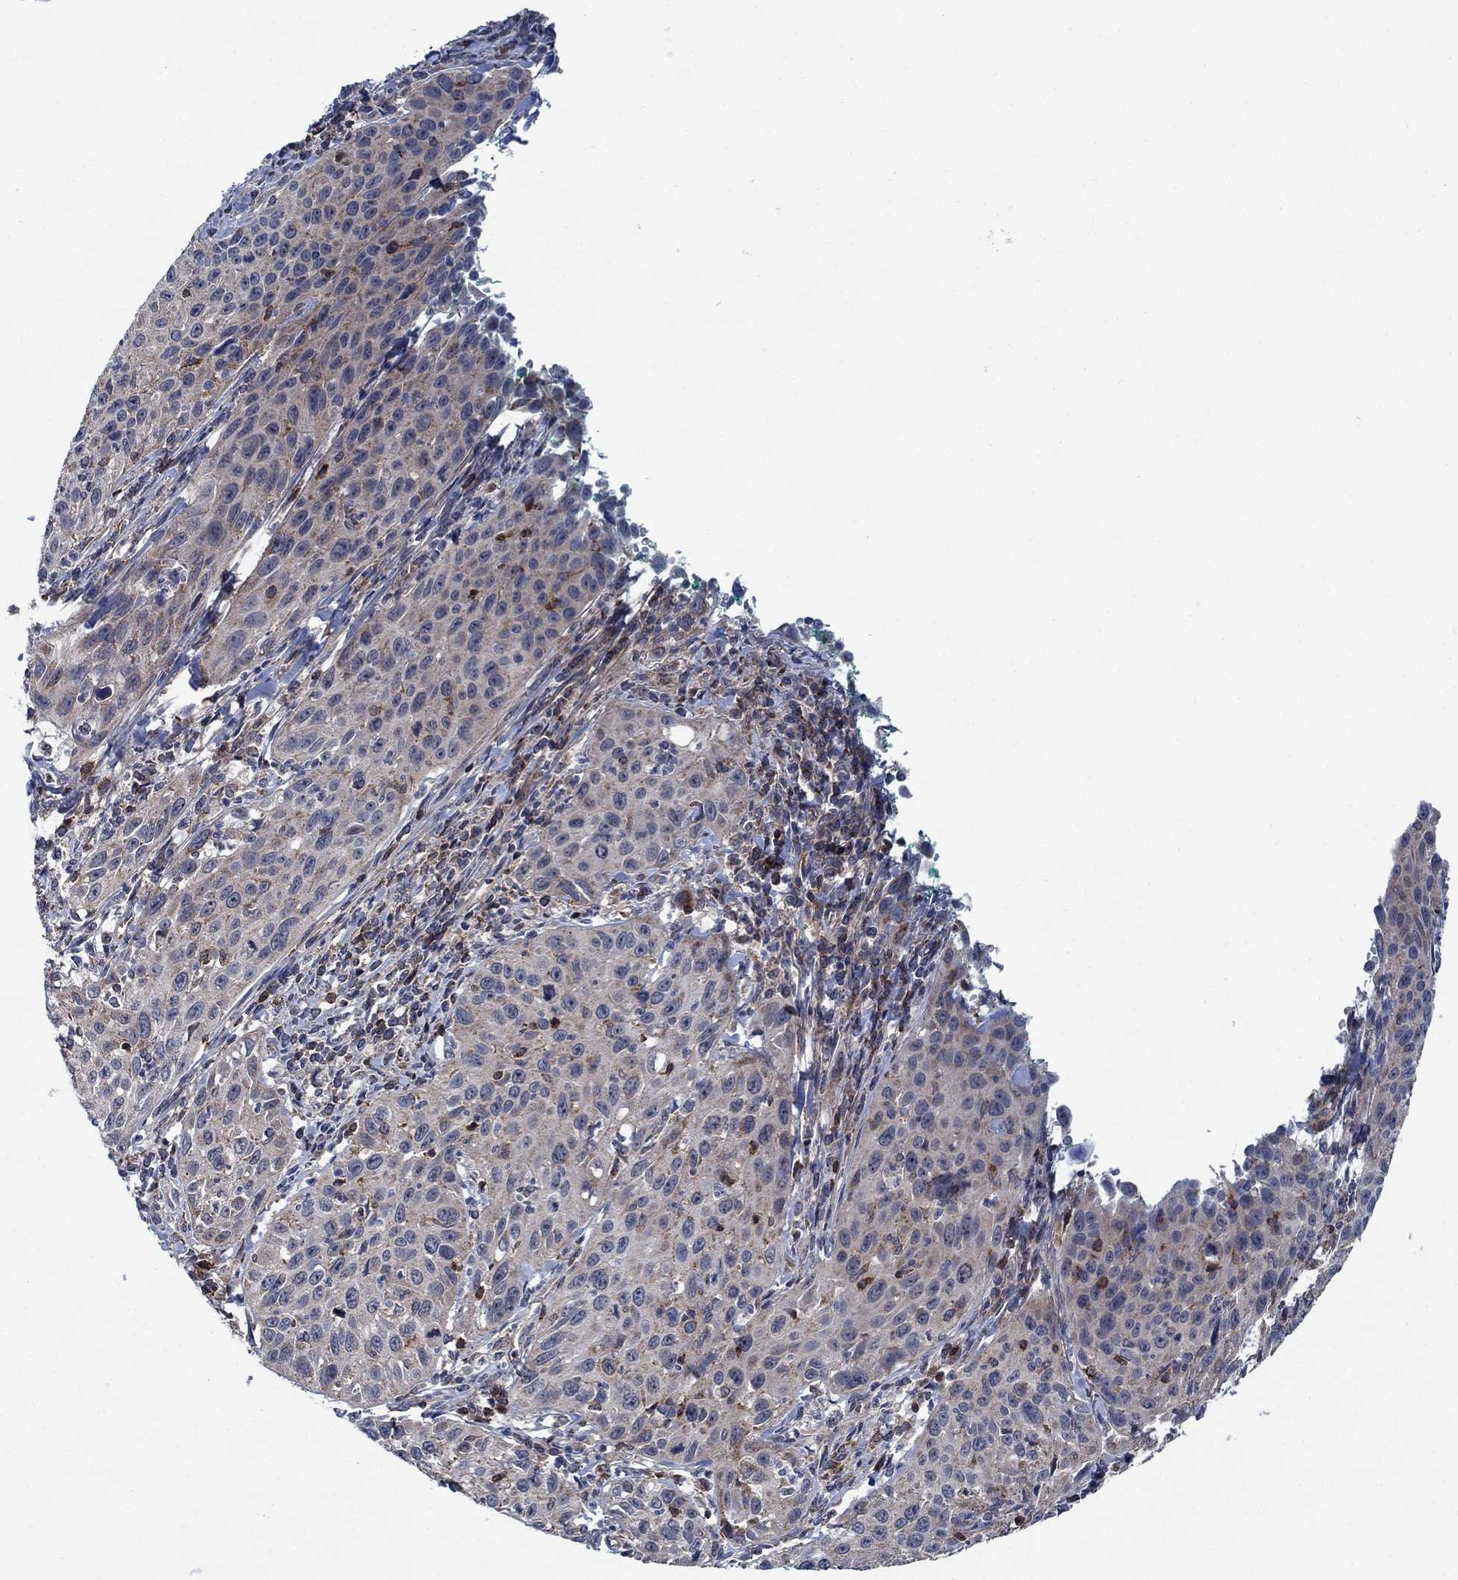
{"staining": {"intensity": "weak", "quantity": "25%-75%", "location": "cytoplasmic/membranous"}, "tissue": "cervical cancer", "cell_type": "Tumor cells", "image_type": "cancer", "snomed": [{"axis": "morphology", "description": "Squamous cell carcinoma, NOS"}, {"axis": "topography", "description": "Cervix"}], "caption": "The immunohistochemical stain labels weak cytoplasmic/membranous staining in tumor cells of cervical cancer tissue.", "gene": "STXBP6", "patient": {"sex": "female", "age": 26}}